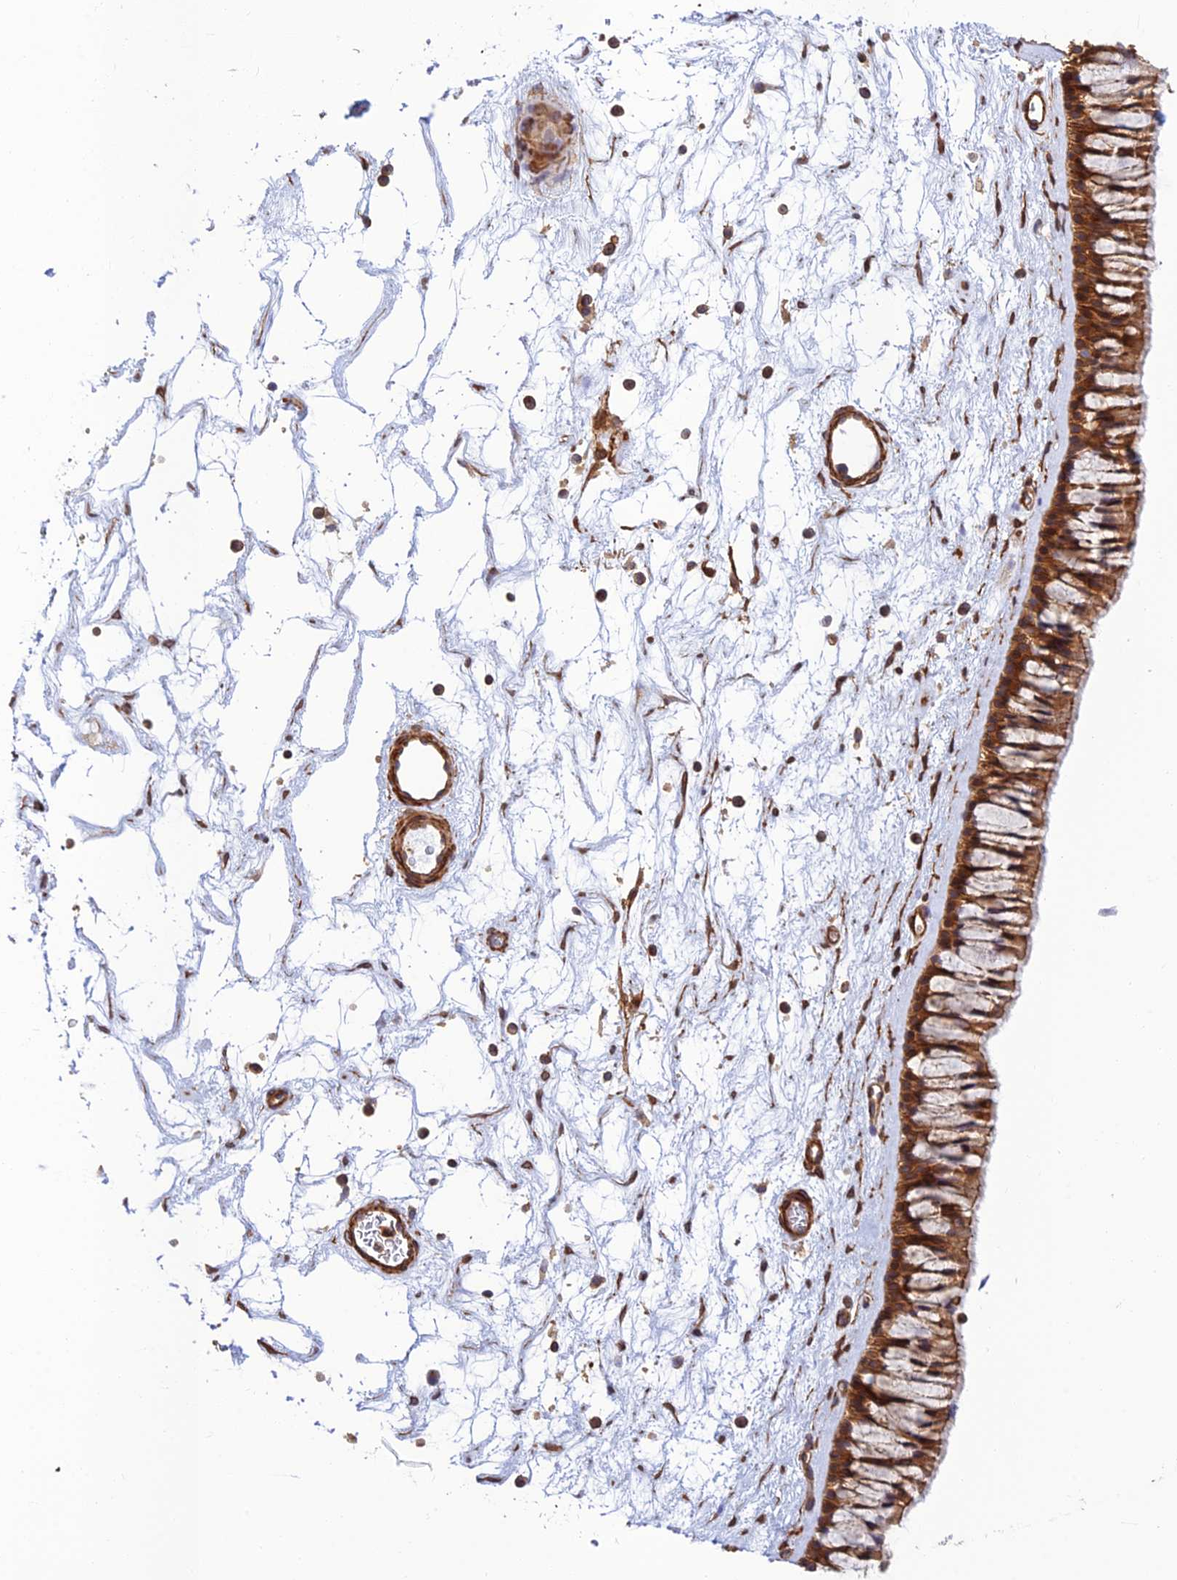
{"staining": {"intensity": "strong", "quantity": ">75%", "location": "cytoplasmic/membranous"}, "tissue": "nasopharynx", "cell_type": "Respiratory epithelial cells", "image_type": "normal", "snomed": [{"axis": "morphology", "description": "Normal tissue, NOS"}, {"axis": "topography", "description": "Nasopharynx"}], "caption": "DAB (3,3'-diaminobenzidine) immunohistochemical staining of normal human nasopharynx shows strong cytoplasmic/membranous protein positivity in approximately >75% of respiratory epithelial cells.", "gene": "PPP1R12C", "patient": {"sex": "male", "age": 64}}